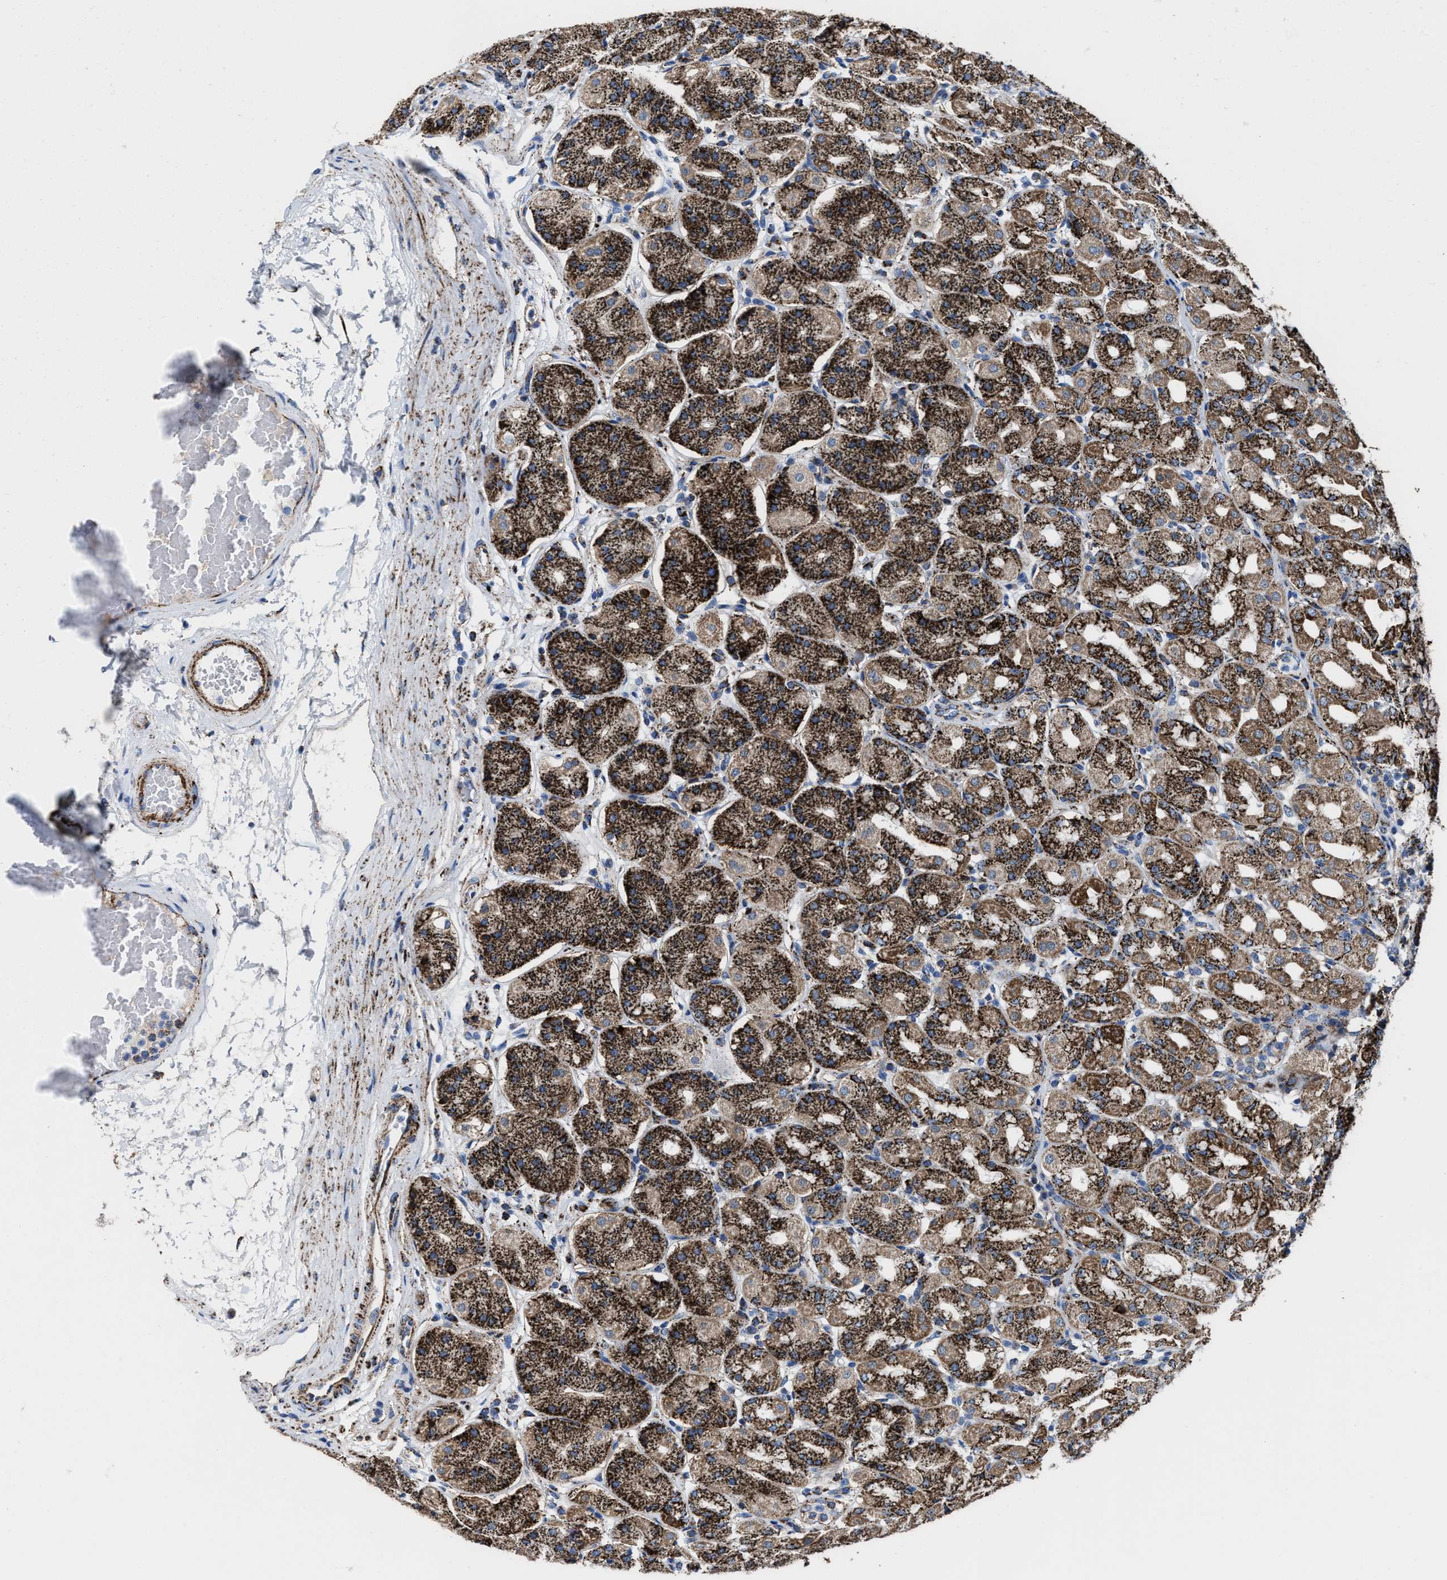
{"staining": {"intensity": "strong", "quantity": ">75%", "location": "cytoplasmic/membranous"}, "tissue": "stomach", "cell_type": "Glandular cells", "image_type": "normal", "snomed": [{"axis": "morphology", "description": "Normal tissue, NOS"}, {"axis": "topography", "description": "Stomach"}, {"axis": "topography", "description": "Stomach, lower"}], "caption": "Unremarkable stomach was stained to show a protein in brown. There is high levels of strong cytoplasmic/membranous expression in approximately >75% of glandular cells. (DAB IHC, brown staining for protein, blue staining for nuclei).", "gene": "ALDH1B1", "patient": {"sex": "female", "age": 56}}